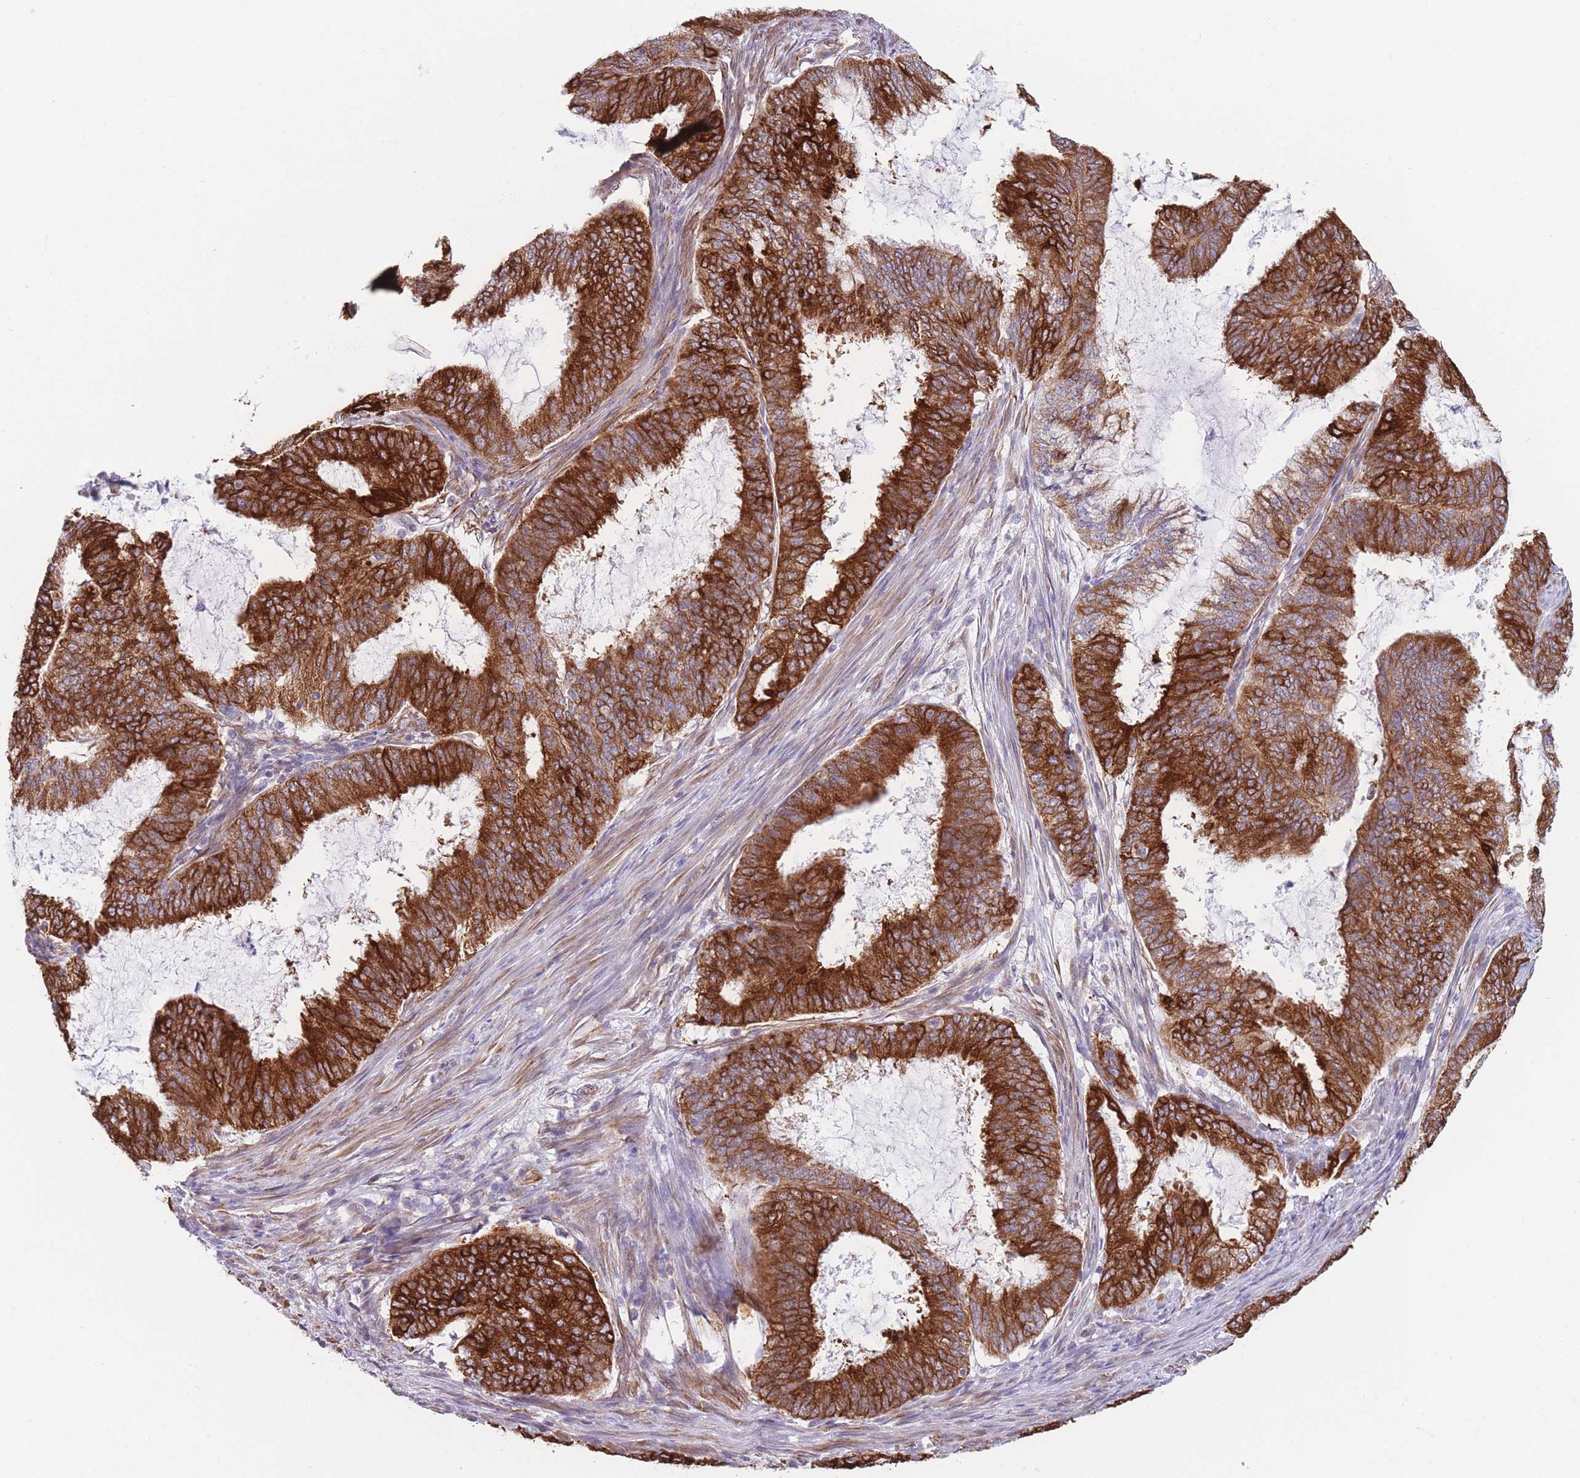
{"staining": {"intensity": "strong", "quantity": ">75%", "location": "cytoplasmic/membranous"}, "tissue": "endometrial cancer", "cell_type": "Tumor cells", "image_type": "cancer", "snomed": [{"axis": "morphology", "description": "Adenocarcinoma, NOS"}, {"axis": "topography", "description": "Endometrium"}], "caption": "A high amount of strong cytoplasmic/membranous positivity is present in about >75% of tumor cells in endometrial adenocarcinoma tissue. The protein of interest is shown in brown color, while the nuclei are stained blue.", "gene": "AK9", "patient": {"sex": "female", "age": 51}}